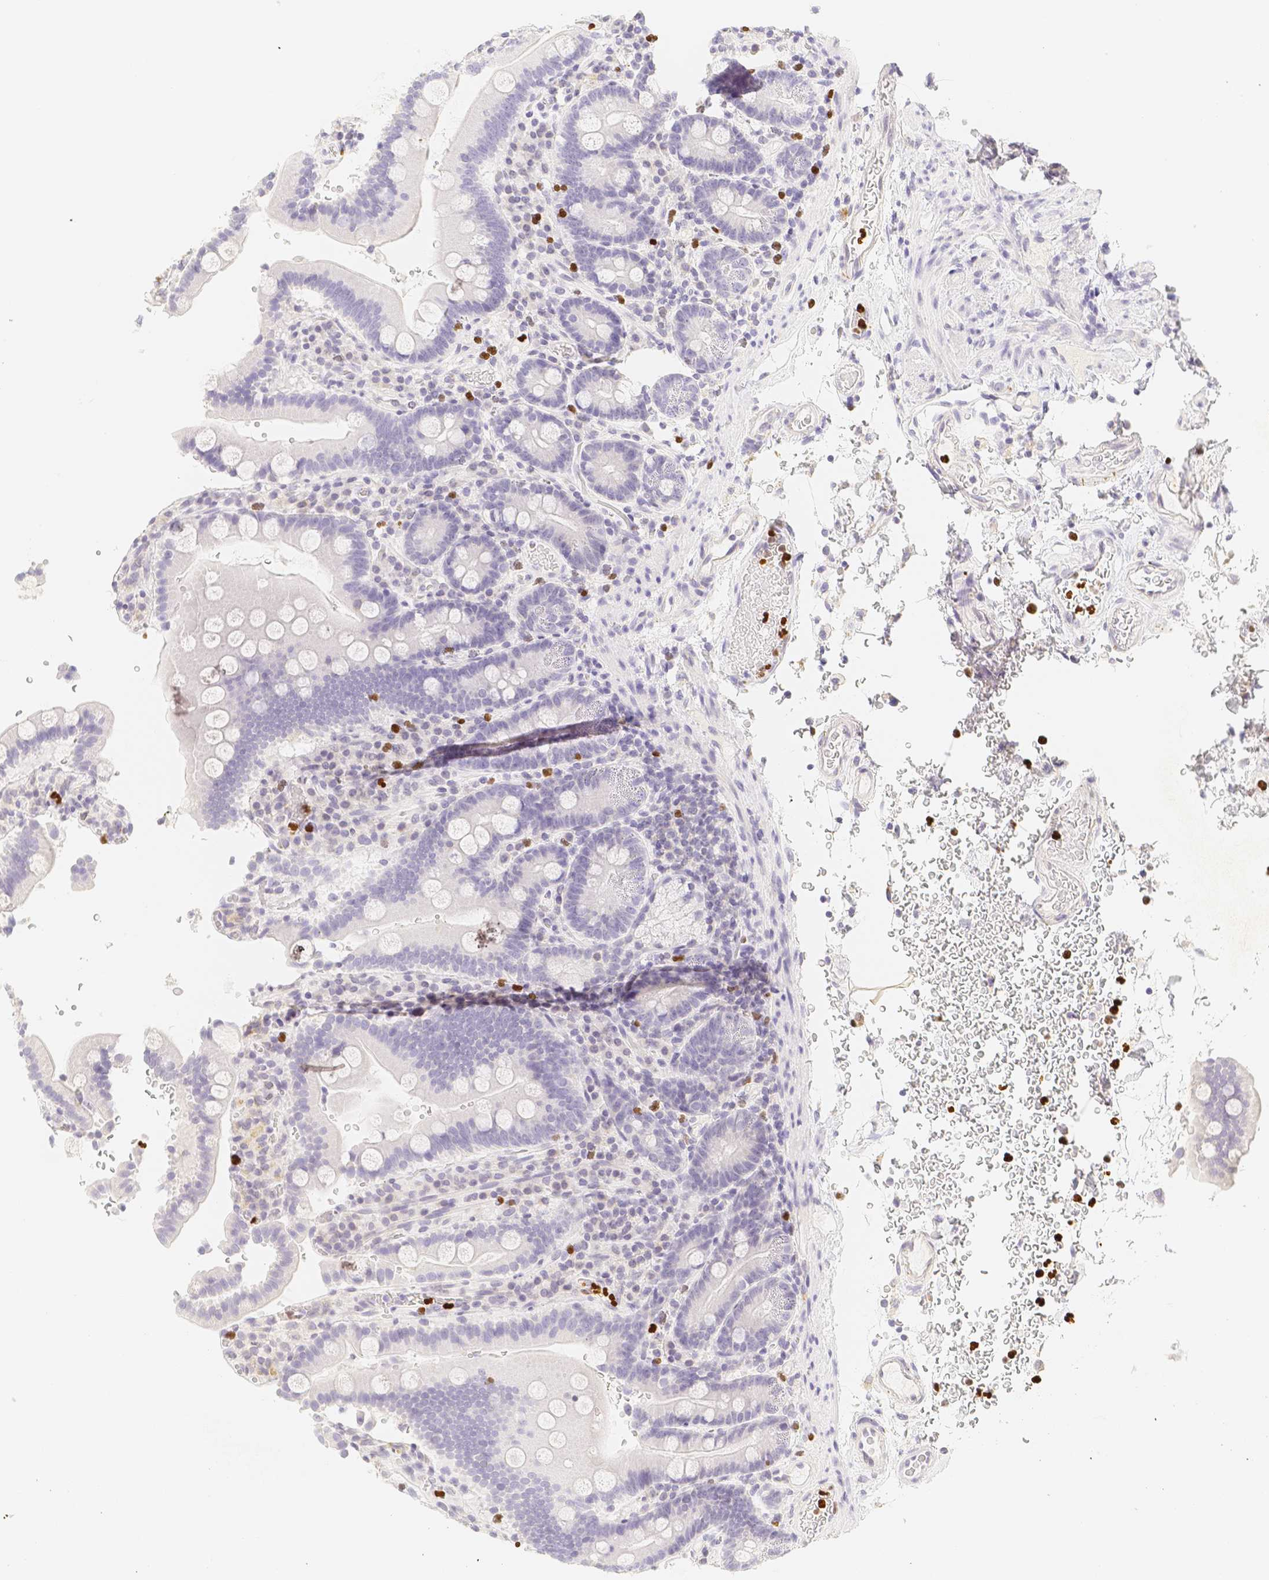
{"staining": {"intensity": "negative", "quantity": "none", "location": "none"}, "tissue": "duodenum", "cell_type": "Glandular cells", "image_type": "normal", "snomed": [{"axis": "morphology", "description": "Normal tissue, NOS"}, {"axis": "topography", "description": "Small intestine, NOS"}], "caption": "Image shows no significant protein expression in glandular cells of unremarkable duodenum.", "gene": "PADI4", "patient": {"sex": "female", "age": 71}}